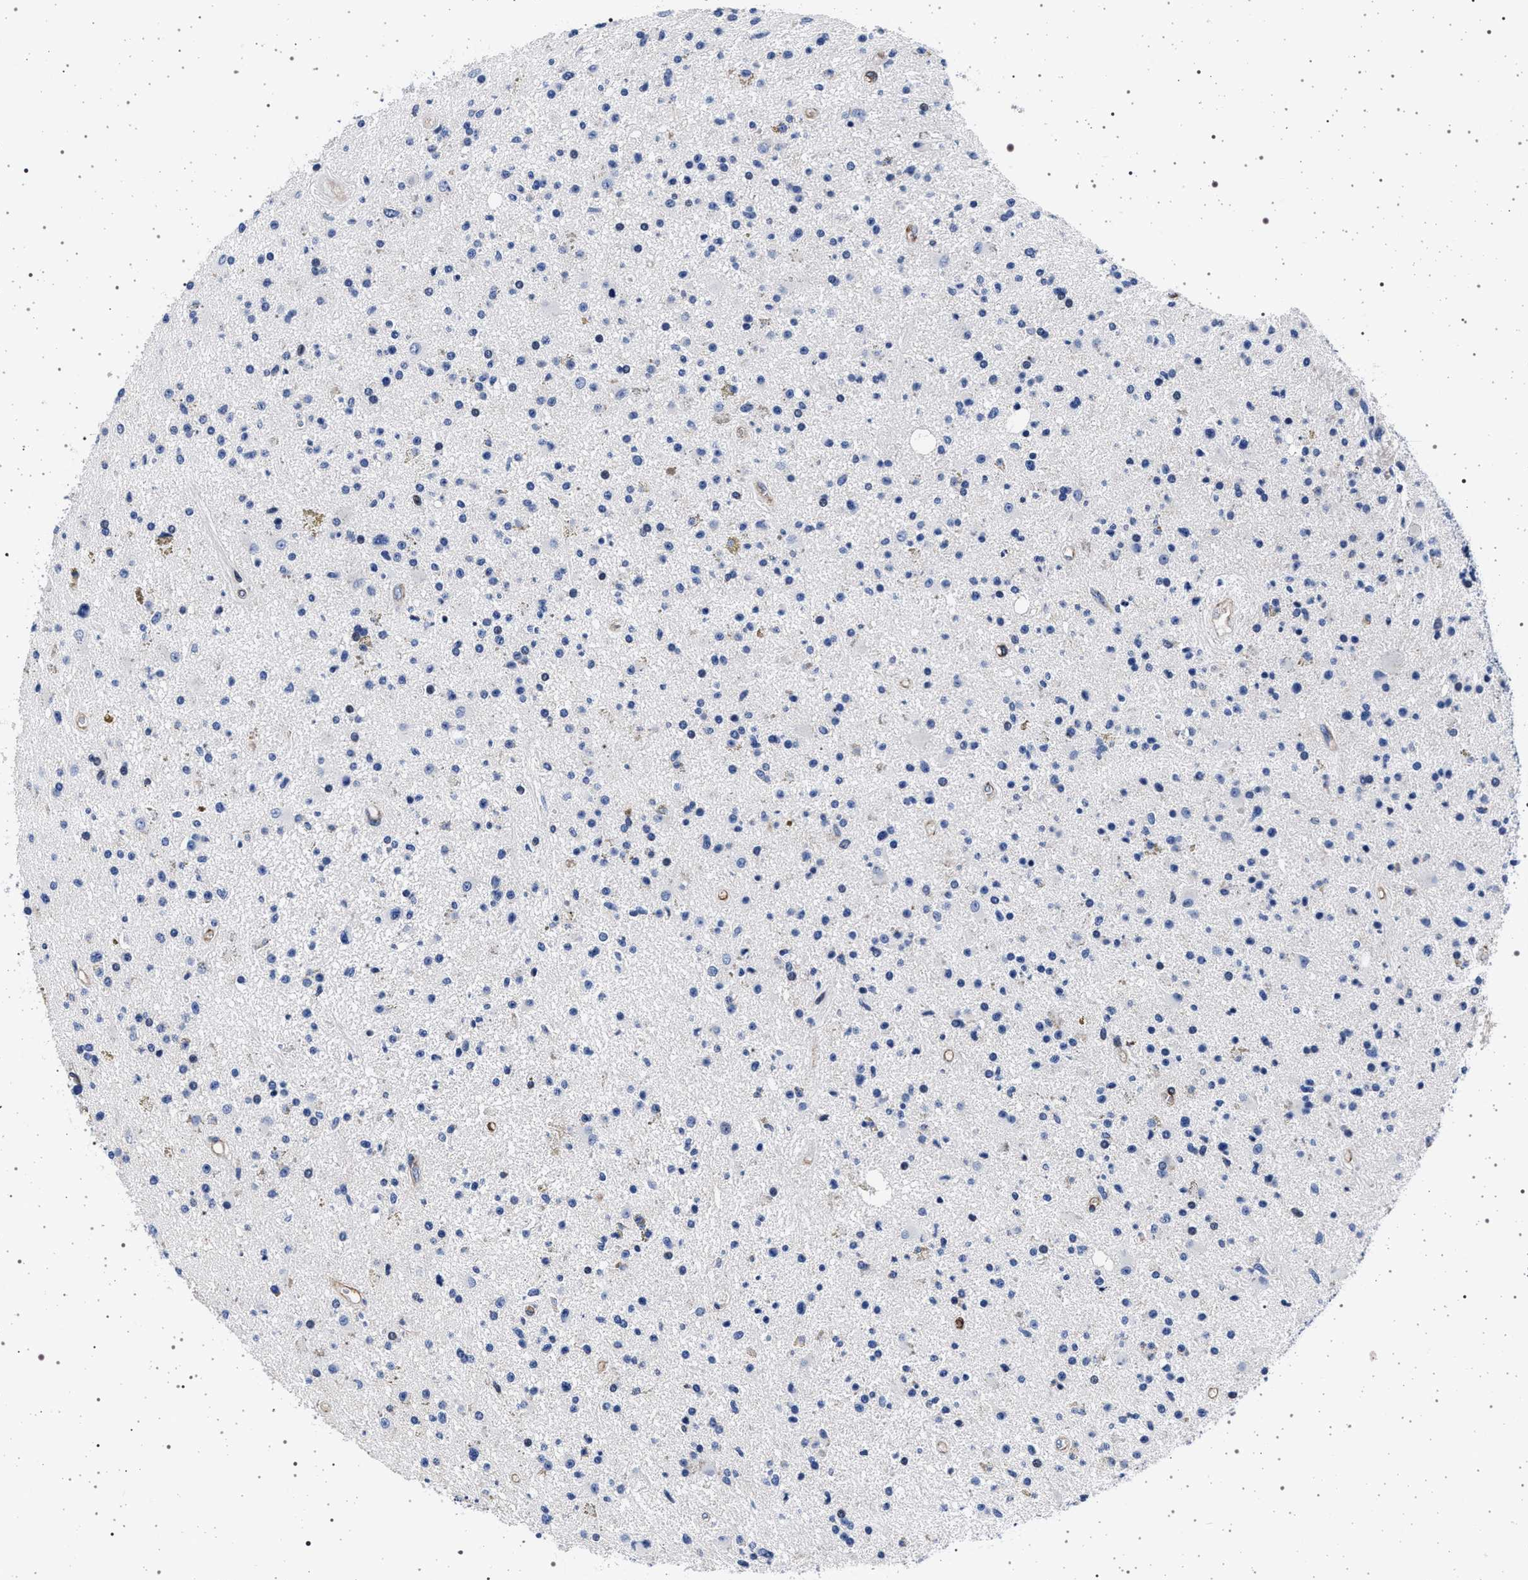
{"staining": {"intensity": "negative", "quantity": "none", "location": "none"}, "tissue": "glioma", "cell_type": "Tumor cells", "image_type": "cancer", "snomed": [{"axis": "morphology", "description": "Glioma, malignant, High grade"}, {"axis": "topography", "description": "Brain"}], "caption": "This image is of malignant high-grade glioma stained with immunohistochemistry (IHC) to label a protein in brown with the nuclei are counter-stained blue. There is no positivity in tumor cells.", "gene": "SLC9A1", "patient": {"sex": "male", "age": 33}}